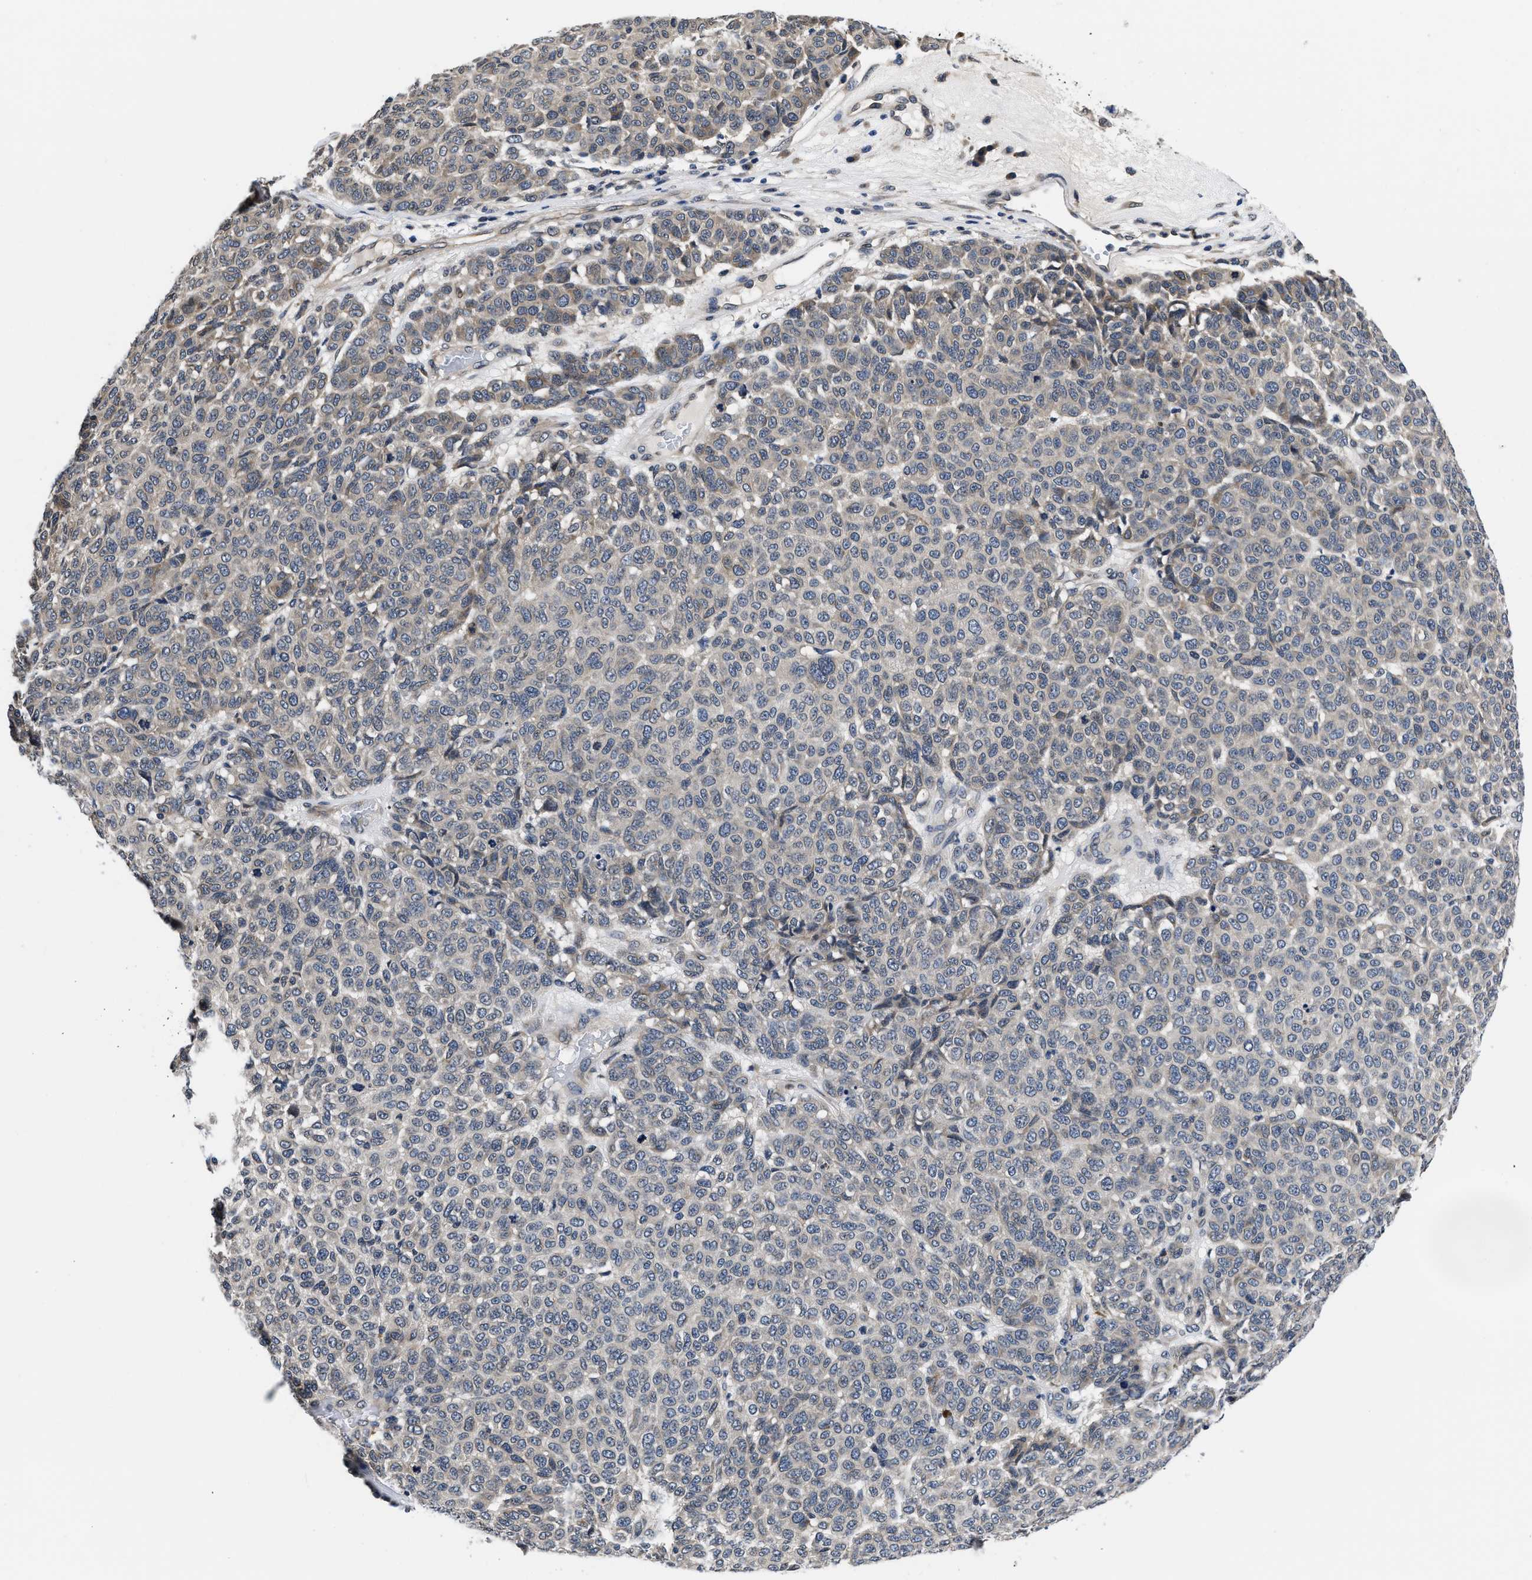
{"staining": {"intensity": "weak", "quantity": "25%-75%", "location": "cytoplasmic/membranous,nuclear"}, "tissue": "melanoma", "cell_type": "Tumor cells", "image_type": "cancer", "snomed": [{"axis": "morphology", "description": "Malignant melanoma, NOS"}, {"axis": "topography", "description": "Skin"}], "caption": "Brown immunohistochemical staining in melanoma displays weak cytoplasmic/membranous and nuclear staining in approximately 25%-75% of tumor cells.", "gene": "SNX10", "patient": {"sex": "male", "age": 59}}